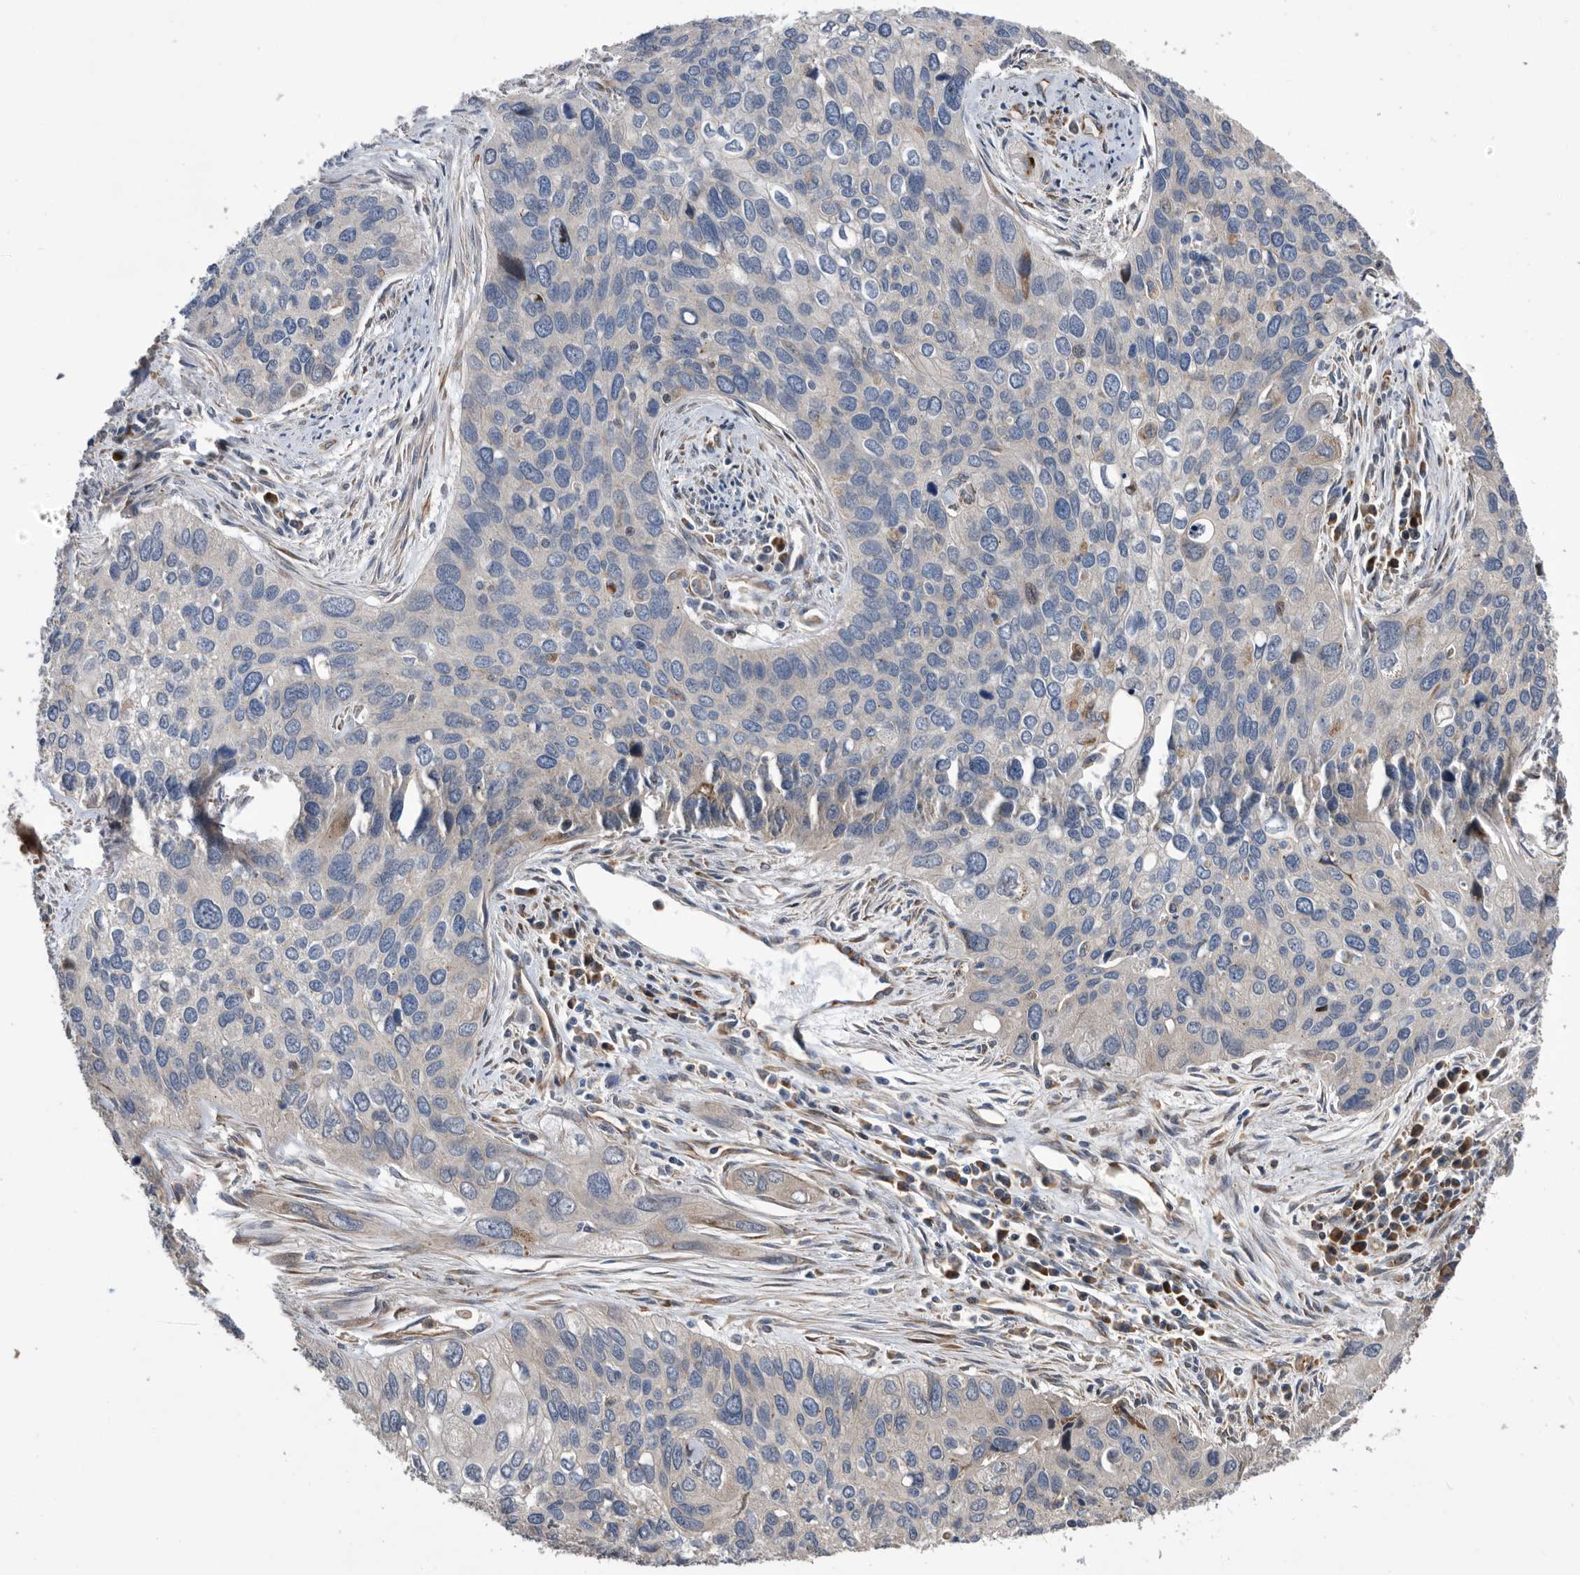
{"staining": {"intensity": "negative", "quantity": "none", "location": "none"}, "tissue": "cervical cancer", "cell_type": "Tumor cells", "image_type": "cancer", "snomed": [{"axis": "morphology", "description": "Squamous cell carcinoma, NOS"}, {"axis": "topography", "description": "Cervix"}], "caption": "A high-resolution photomicrograph shows immunohistochemistry staining of cervical squamous cell carcinoma, which reveals no significant expression in tumor cells.", "gene": "SERINC2", "patient": {"sex": "female", "age": 55}}